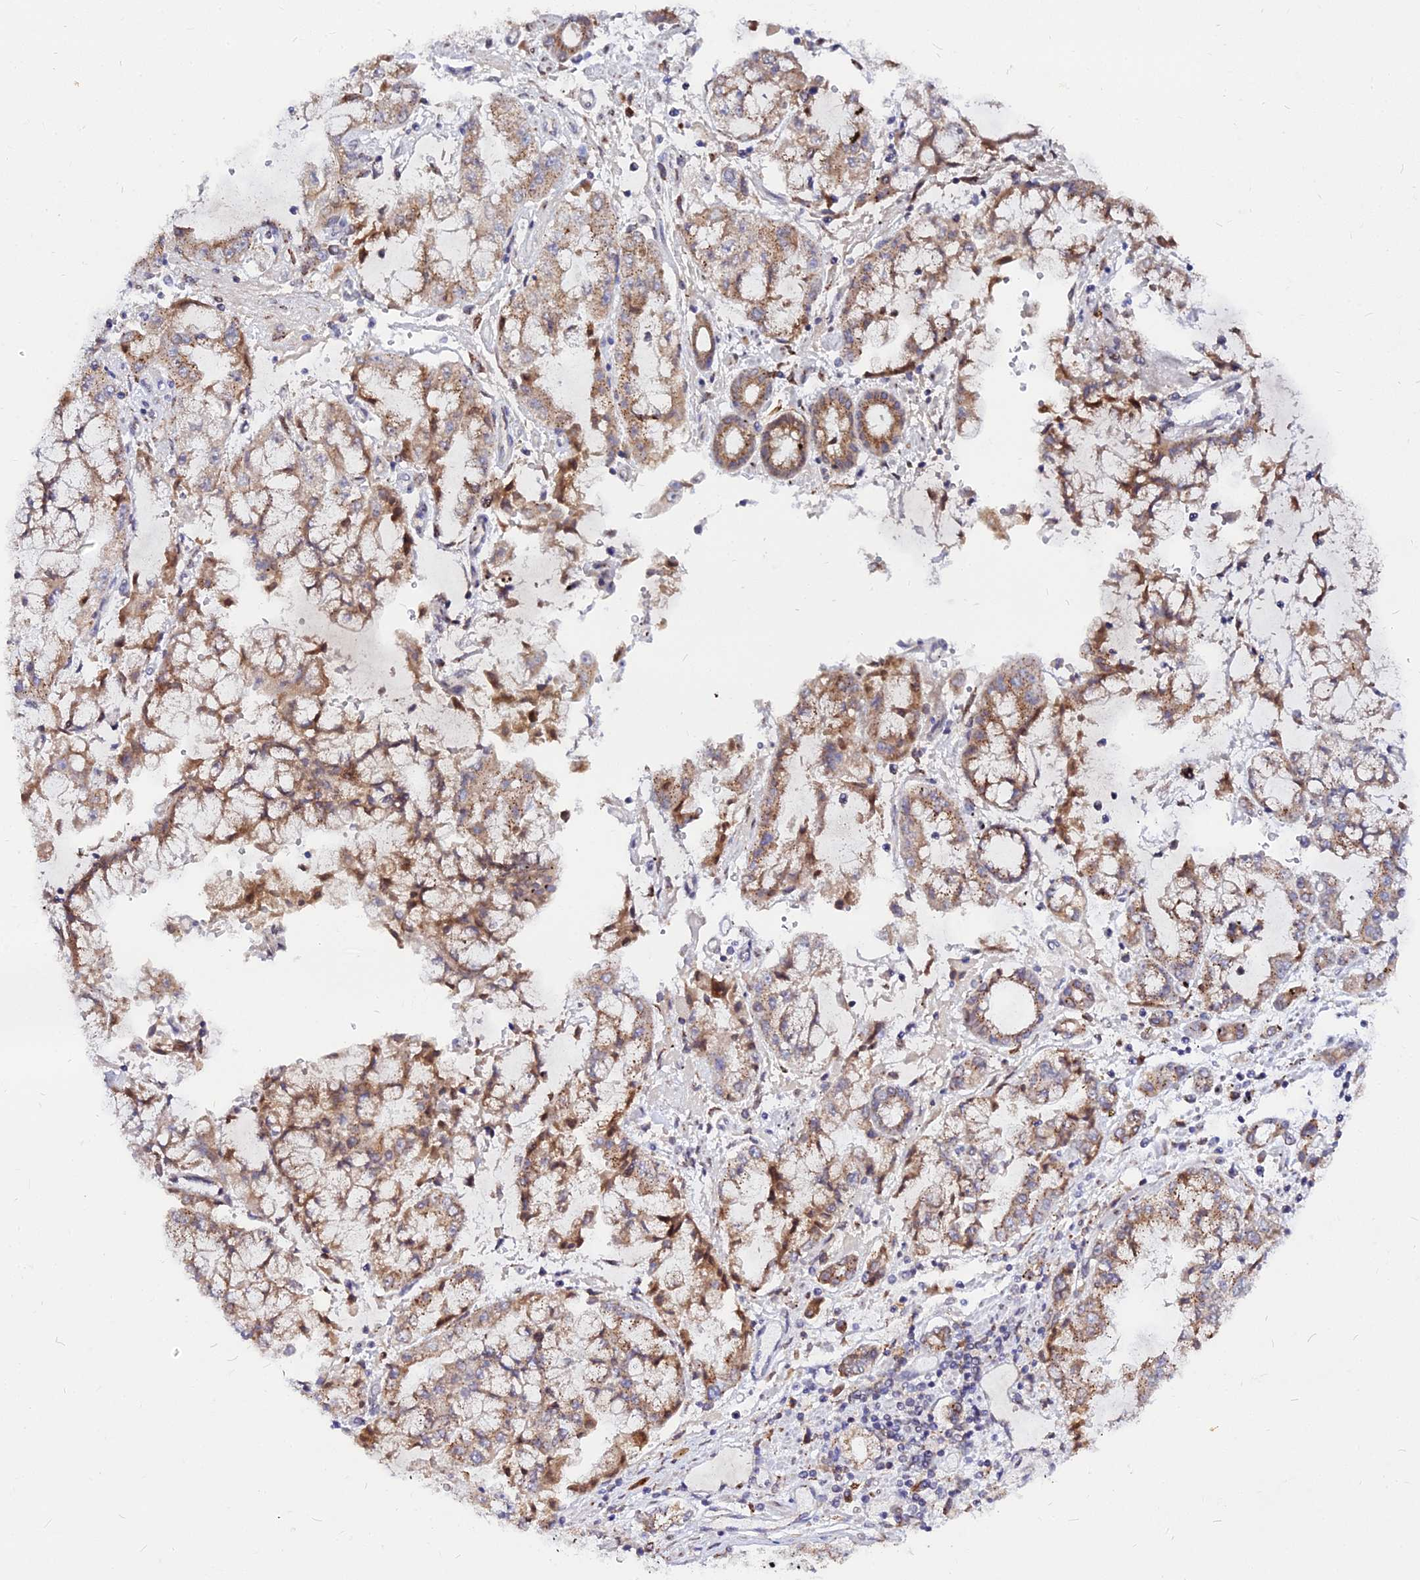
{"staining": {"intensity": "moderate", "quantity": ">75%", "location": "cytoplasmic/membranous"}, "tissue": "stomach cancer", "cell_type": "Tumor cells", "image_type": "cancer", "snomed": [{"axis": "morphology", "description": "Adenocarcinoma, NOS"}, {"axis": "topography", "description": "Stomach"}], "caption": "IHC of stomach cancer demonstrates medium levels of moderate cytoplasmic/membranous expression in approximately >75% of tumor cells. (brown staining indicates protein expression, while blue staining denotes nuclei).", "gene": "RNF121", "patient": {"sex": "male", "age": 76}}